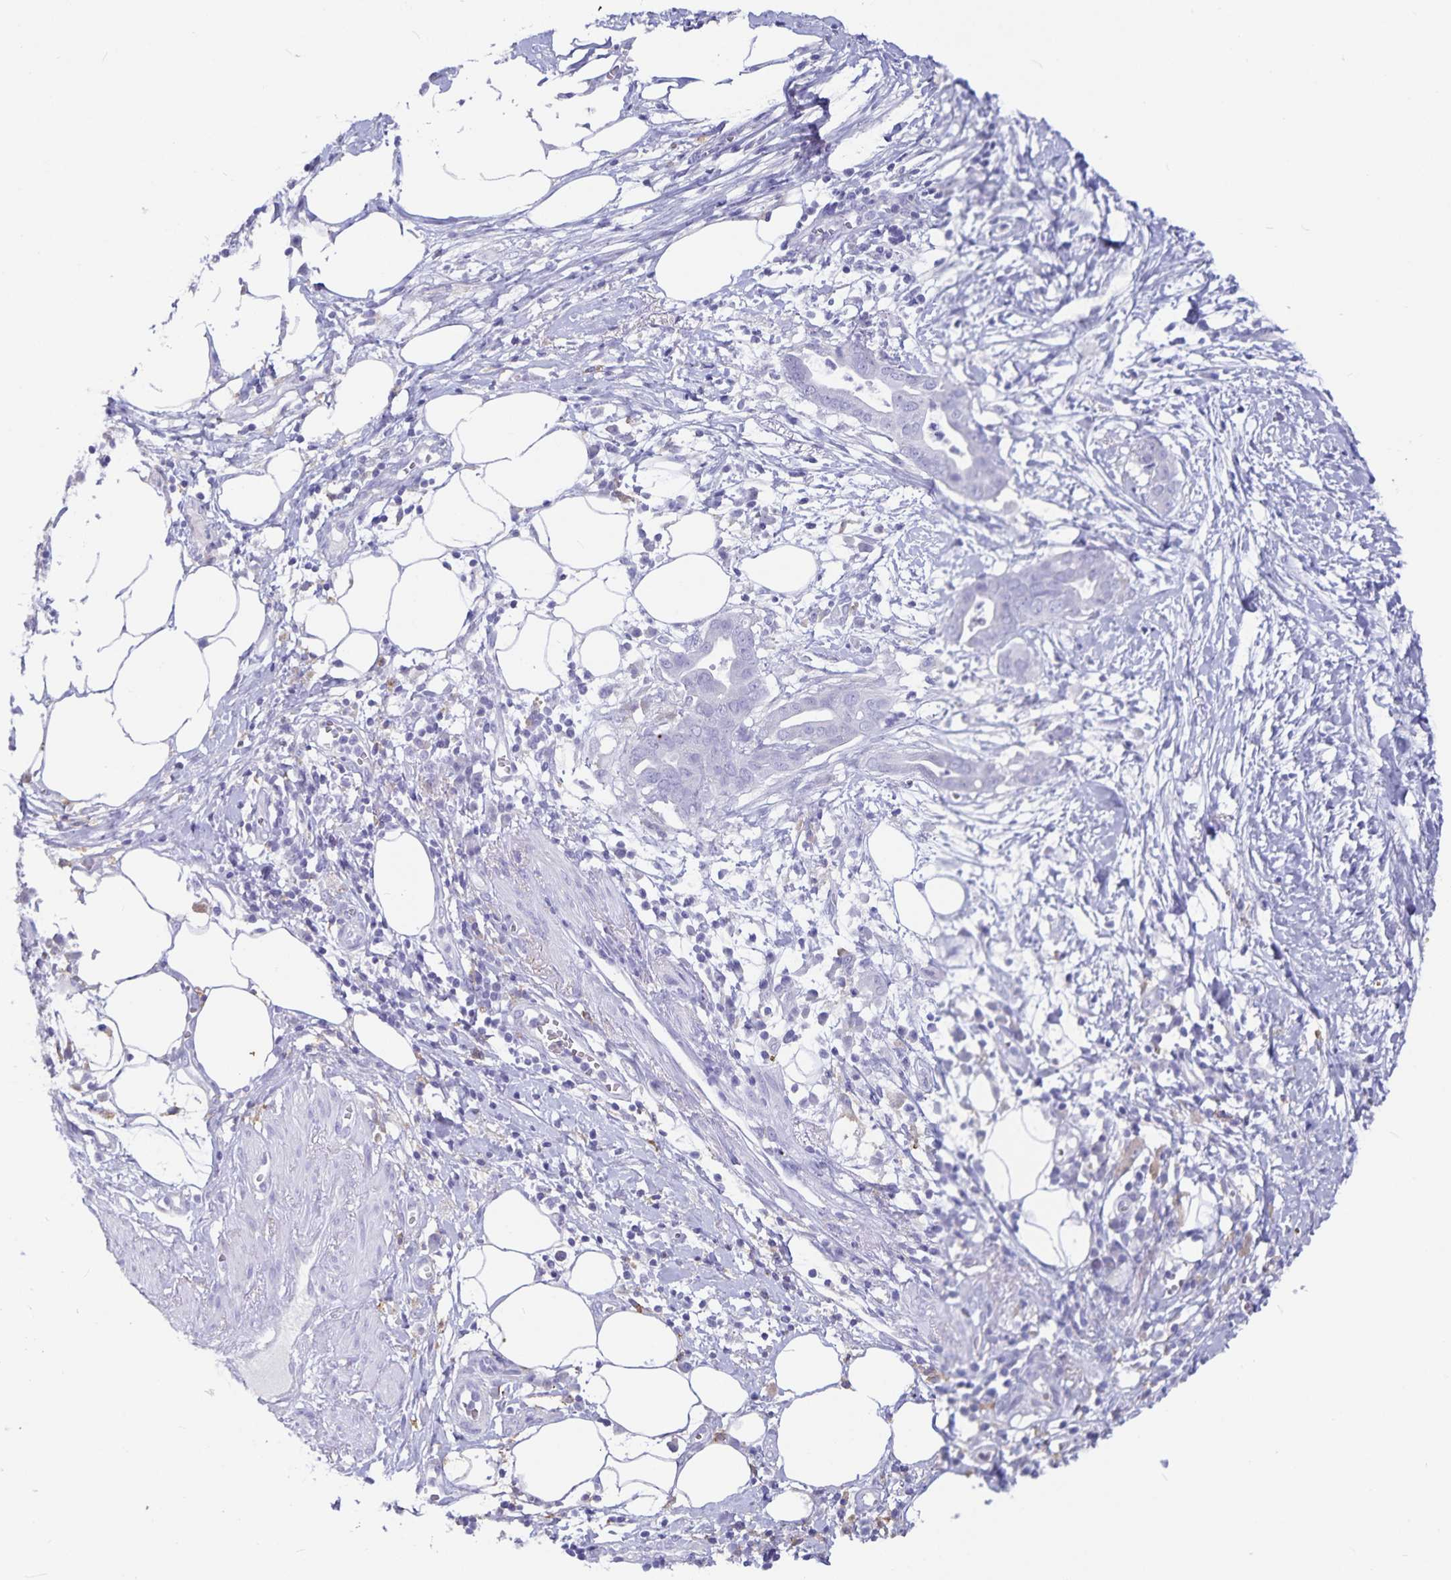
{"staining": {"intensity": "negative", "quantity": "none", "location": "none"}, "tissue": "pancreatic cancer", "cell_type": "Tumor cells", "image_type": "cancer", "snomed": [{"axis": "morphology", "description": "Adenocarcinoma, NOS"}, {"axis": "topography", "description": "Pancreas"}], "caption": "A micrograph of adenocarcinoma (pancreatic) stained for a protein demonstrates no brown staining in tumor cells.", "gene": "PLAC1", "patient": {"sex": "male", "age": 61}}